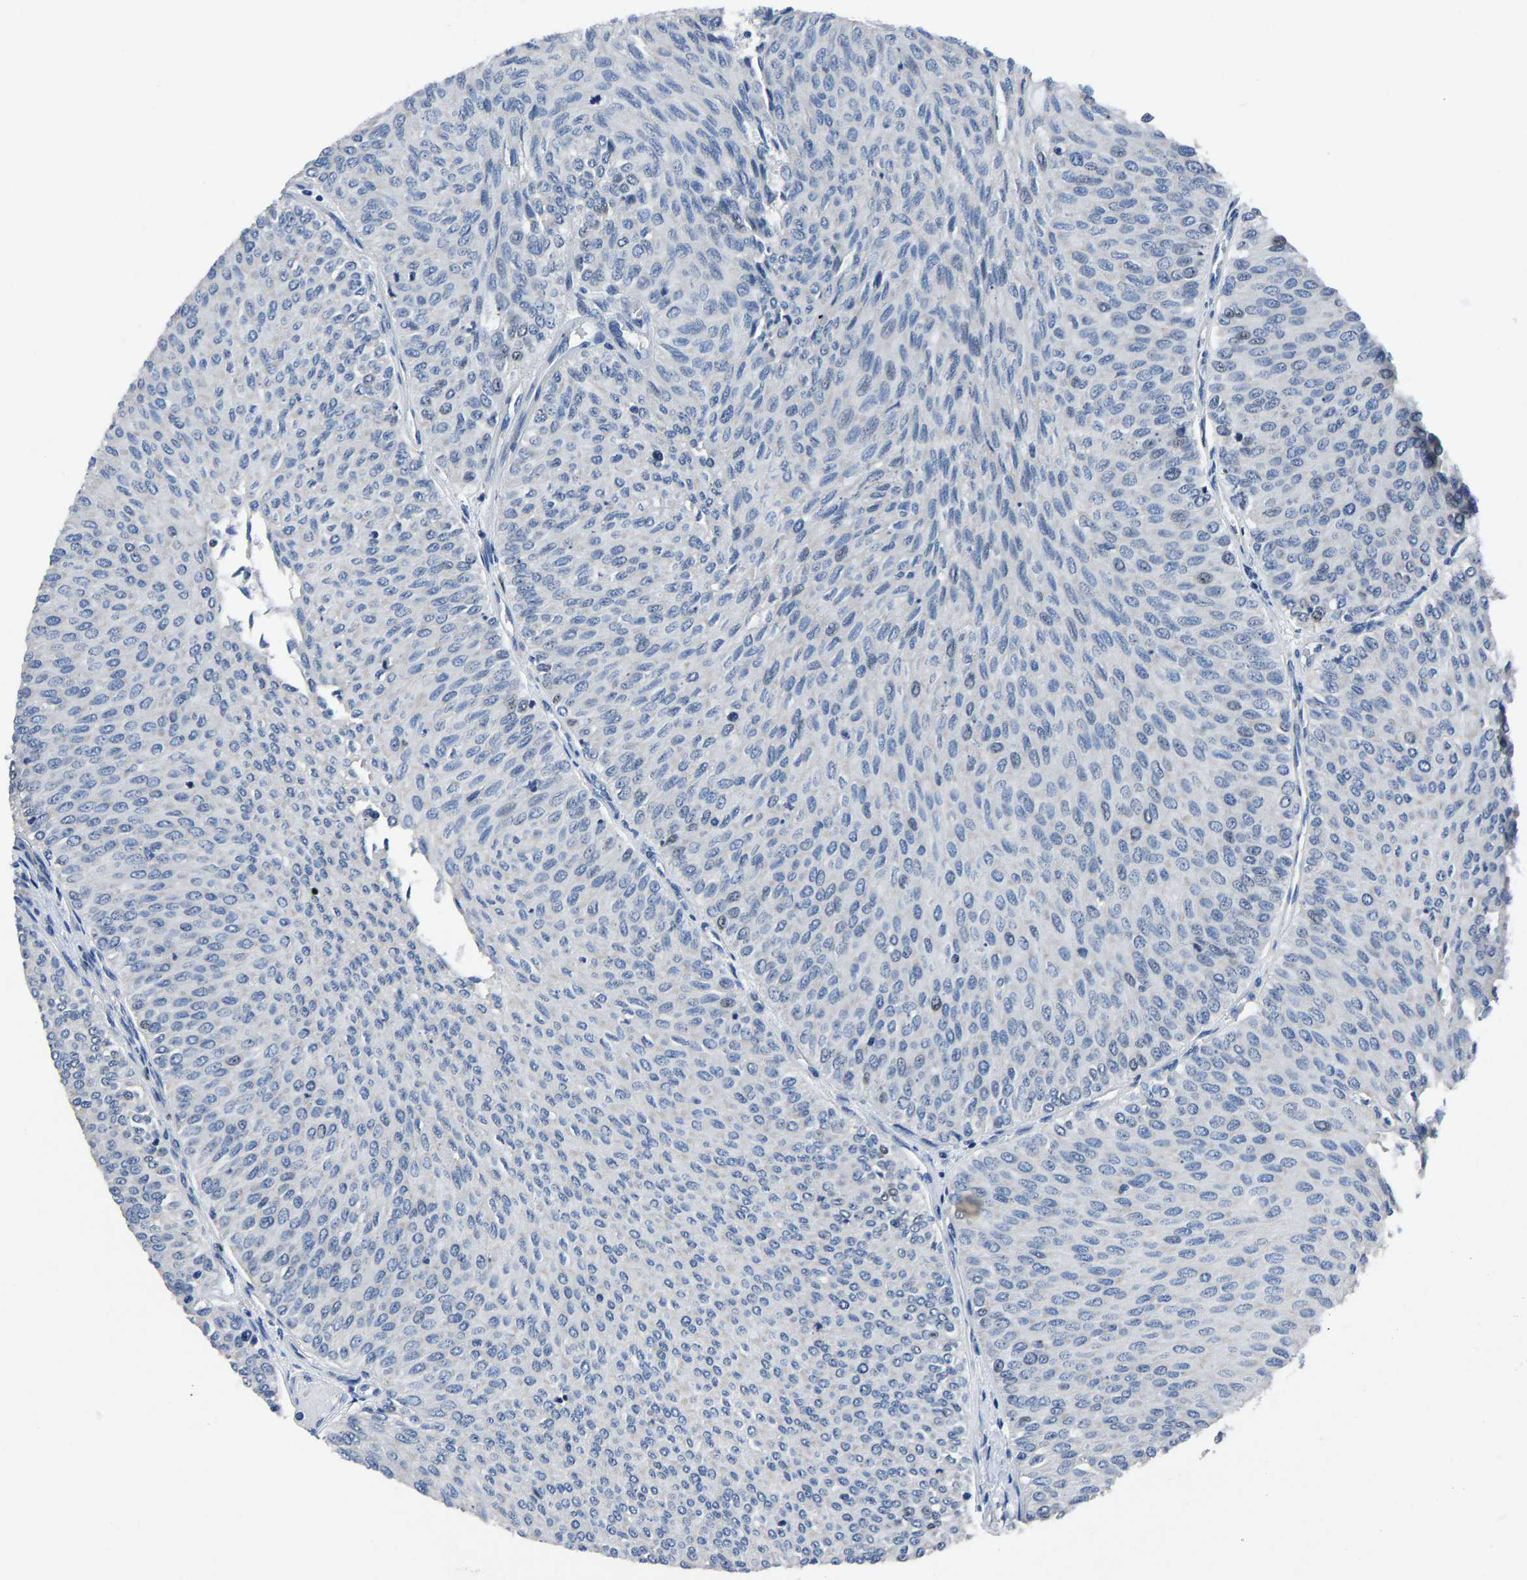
{"staining": {"intensity": "negative", "quantity": "none", "location": "none"}, "tissue": "urothelial cancer", "cell_type": "Tumor cells", "image_type": "cancer", "snomed": [{"axis": "morphology", "description": "Urothelial carcinoma, Low grade"}, {"axis": "topography", "description": "Urinary bladder"}], "caption": "Immunohistochemistry (IHC) image of neoplastic tissue: low-grade urothelial carcinoma stained with DAB (3,3'-diaminobenzidine) shows no significant protein expression in tumor cells.", "gene": "EGR1", "patient": {"sex": "male", "age": 78}}